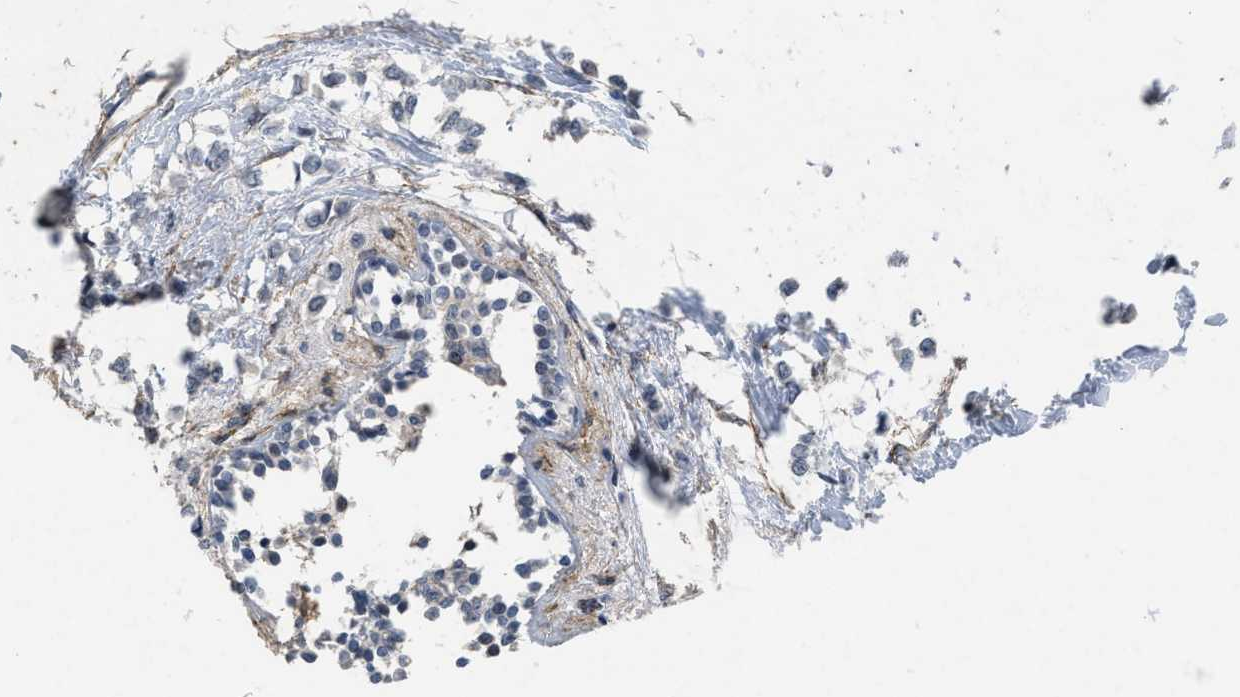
{"staining": {"intensity": "negative", "quantity": "none", "location": "none"}, "tissue": "breast cancer", "cell_type": "Tumor cells", "image_type": "cancer", "snomed": [{"axis": "morphology", "description": "Lobular carcinoma"}, {"axis": "topography", "description": "Breast"}], "caption": "This is an immunohistochemistry (IHC) image of lobular carcinoma (breast). There is no expression in tumor cells.", "gene": "PDGFRA", "patient": {"sex": "female", "age": 51}}